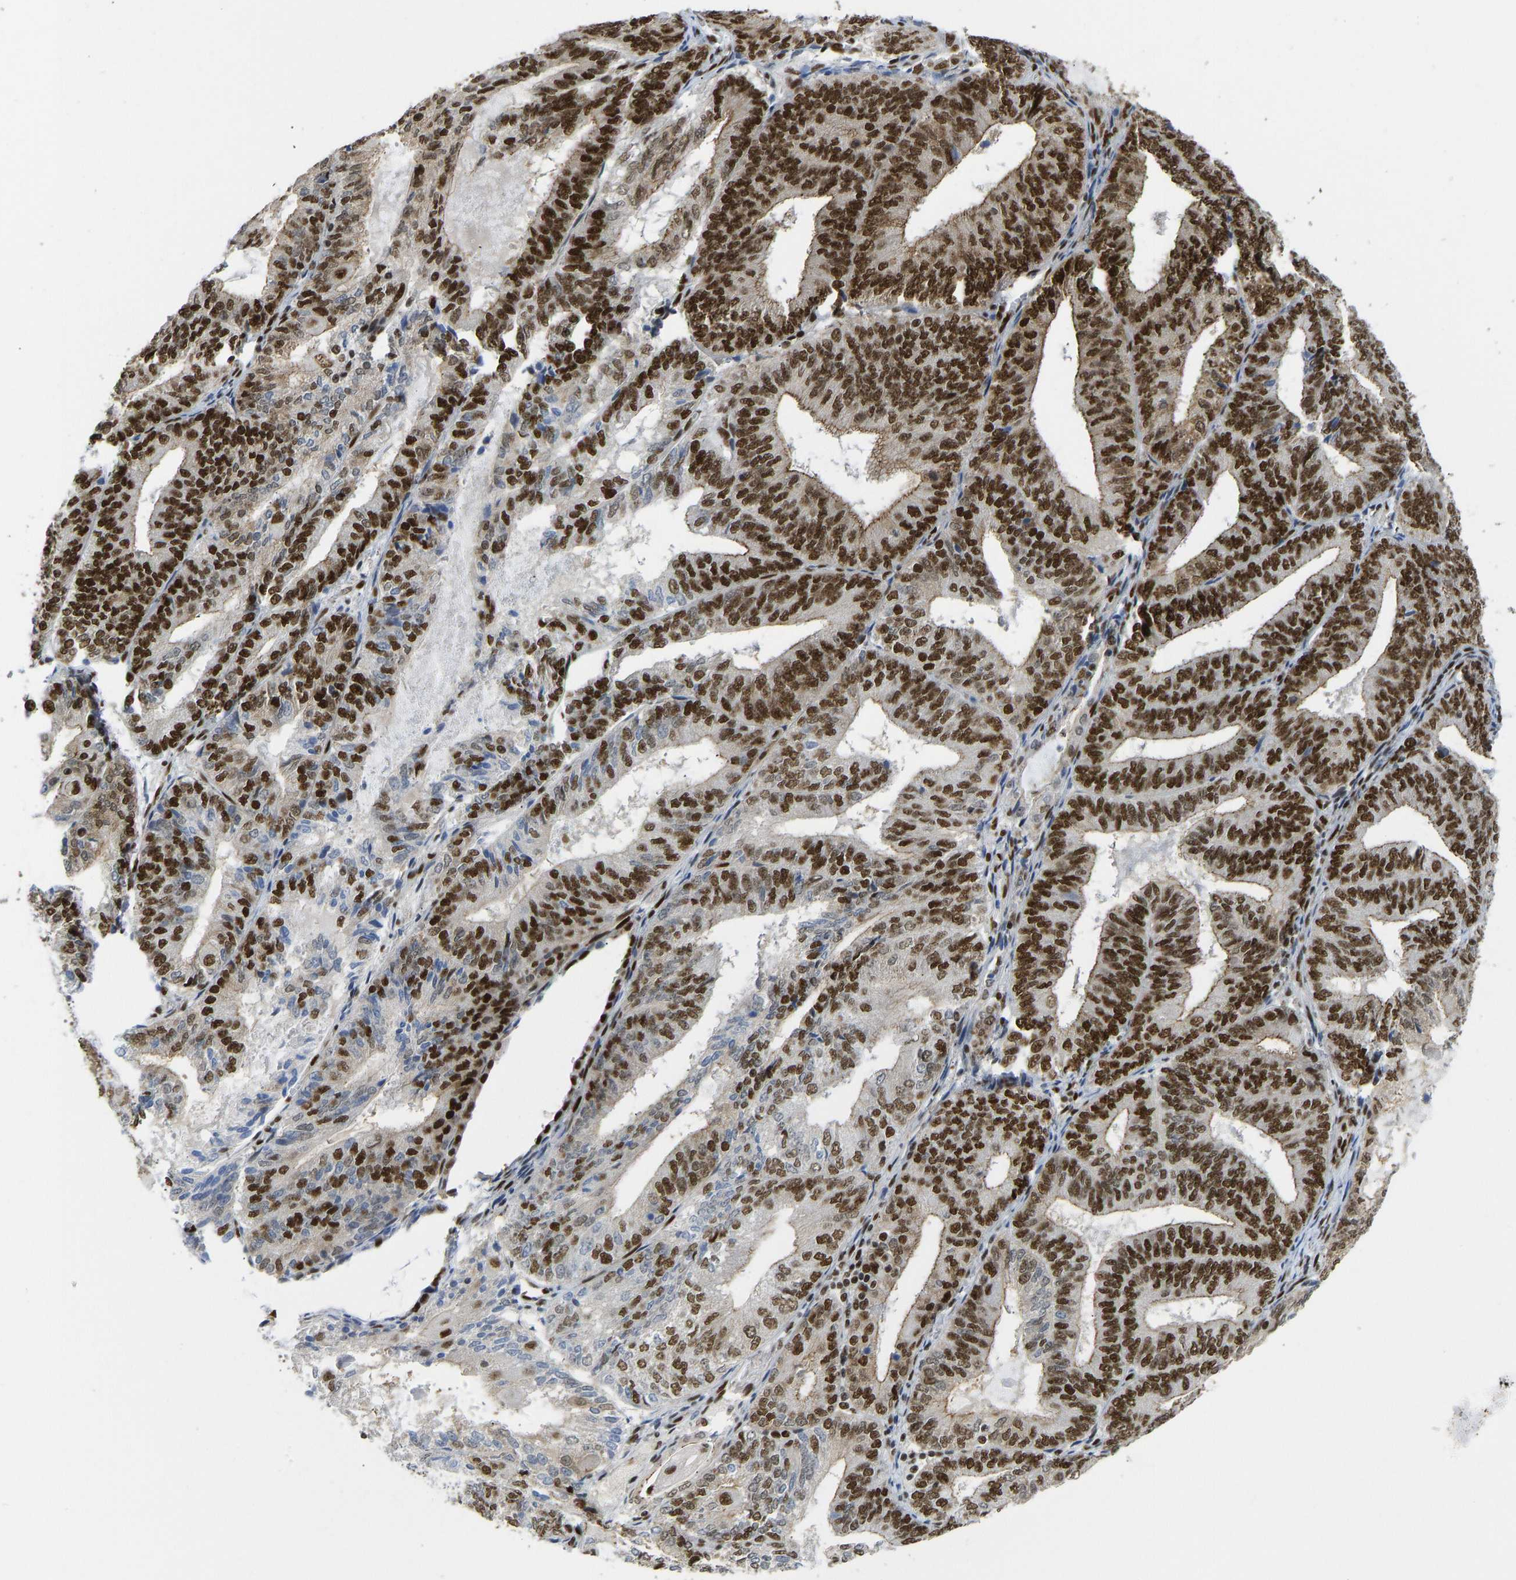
{"staining": {"intensity": "strong", "quantity": ">75%", "location": "nuclear"}, "tissue": "endometrial cancer", "cell_type": "Tumor cells", "image_type": "cancer", "snomed": [{"axis": "morphology", "description": "Adenocarcinoma, NOS"}, {"axis": "topography", "description": "Endometrium"}], "caption": "Immunohistochemical staining of adenocarcinoma (endometrial) displays high levels of strong nuclear positivity in approximately >75% of tumor cells.", "gene": "FOXK1", "patient": {"sex": "female", "age": 81}}